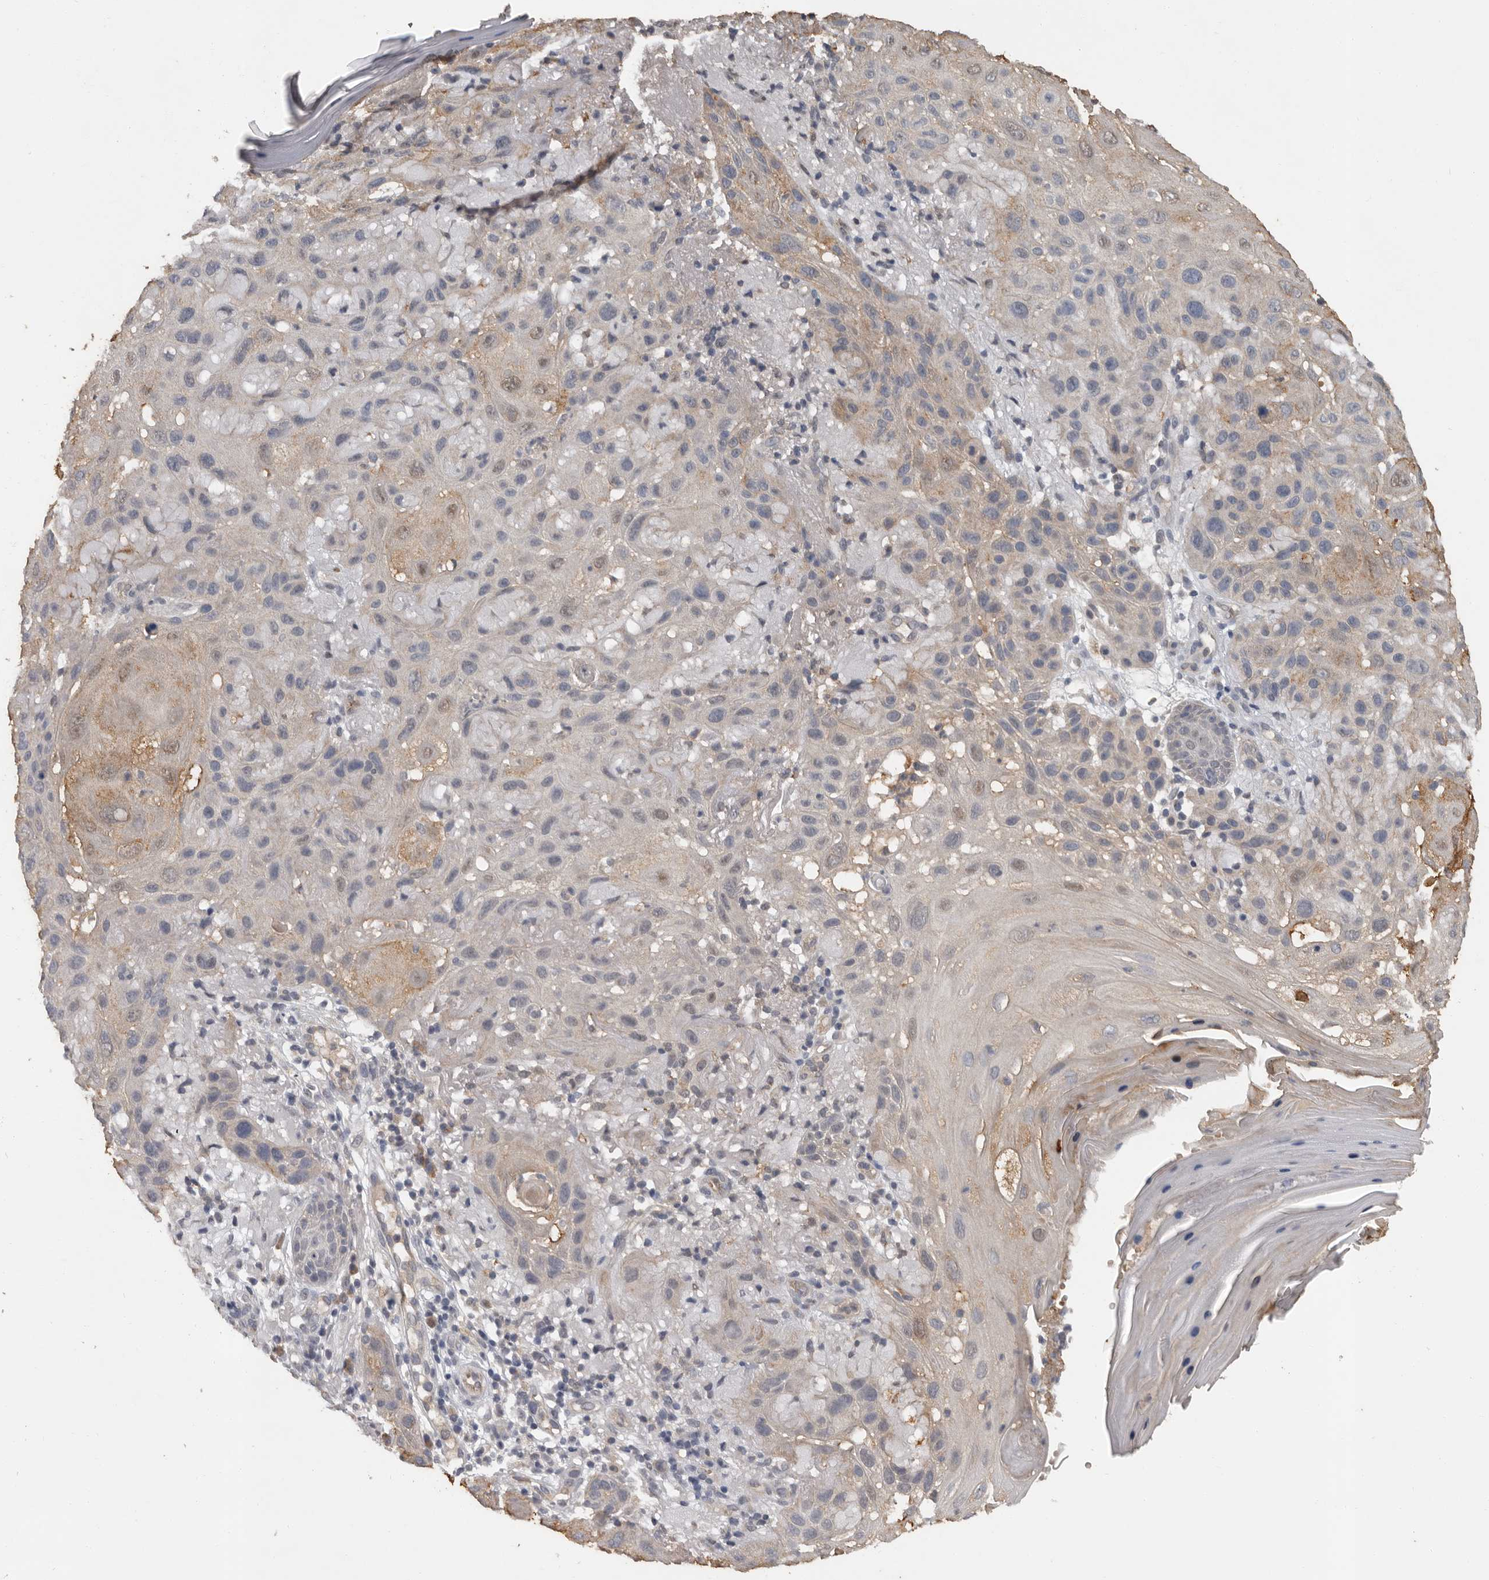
{"staining": {"intensity": "weak", "quantity": "<25%", "location": "cytoplasmic/membranous"}, "tissue": "skin cancer", "cell_type": "Tumor cells", "image_type": "cancer", "snomed": [{"axis": "morphology", "description": "Normal tissue, NOS"}, {"axis": "morphology", "description": "Squamous cell carcinoma, NOS"}, {"axis": "topography", "description": "Skin"}], "caption": "A histopathology image of human skin cancer is negative for staining in tumor cells.", "gene": "MTF1", "patient": {"sex": "female", "age": 96}}